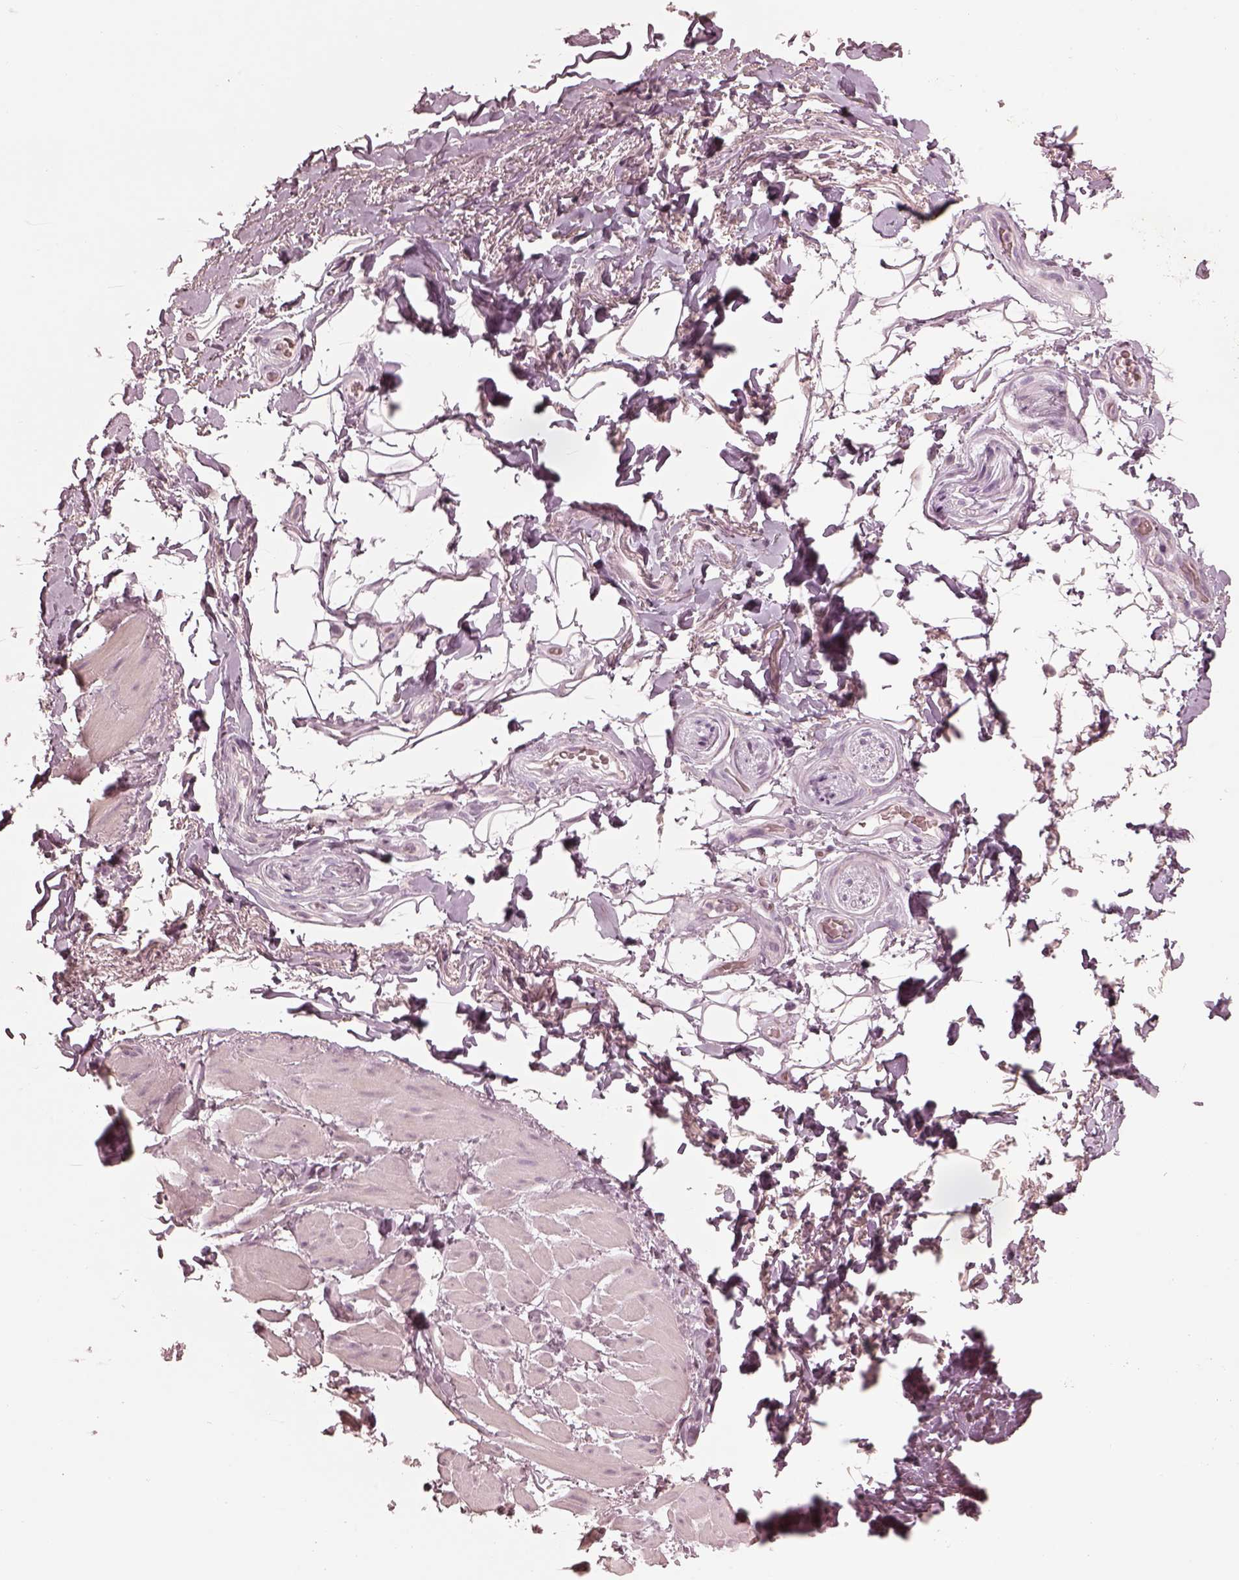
{"staining": {"intensity": "negative", "quantity": "none", "location": "none"}, "tissue": "adipose tissue", "cell_type": "Adipocytes", "image_type": "normal", "snomed": [{"axis": "morphology", "description": "Normal tissue, NOS"}, {"axis": "topography", "description": "Anal"}, {"axis": "topography", "description": "Peripheral nerve tissue"}], "caption": "The immunohistochemistry image has no significant staining in adipocytes of adipose tissue. (DAB (3,3'-diaminobenzidine) immunohistochemistry visualized using brightfield microscopy, high magnification).", "gene": "SPATA6L", "patient": {"sex": "male", "age": 53}}